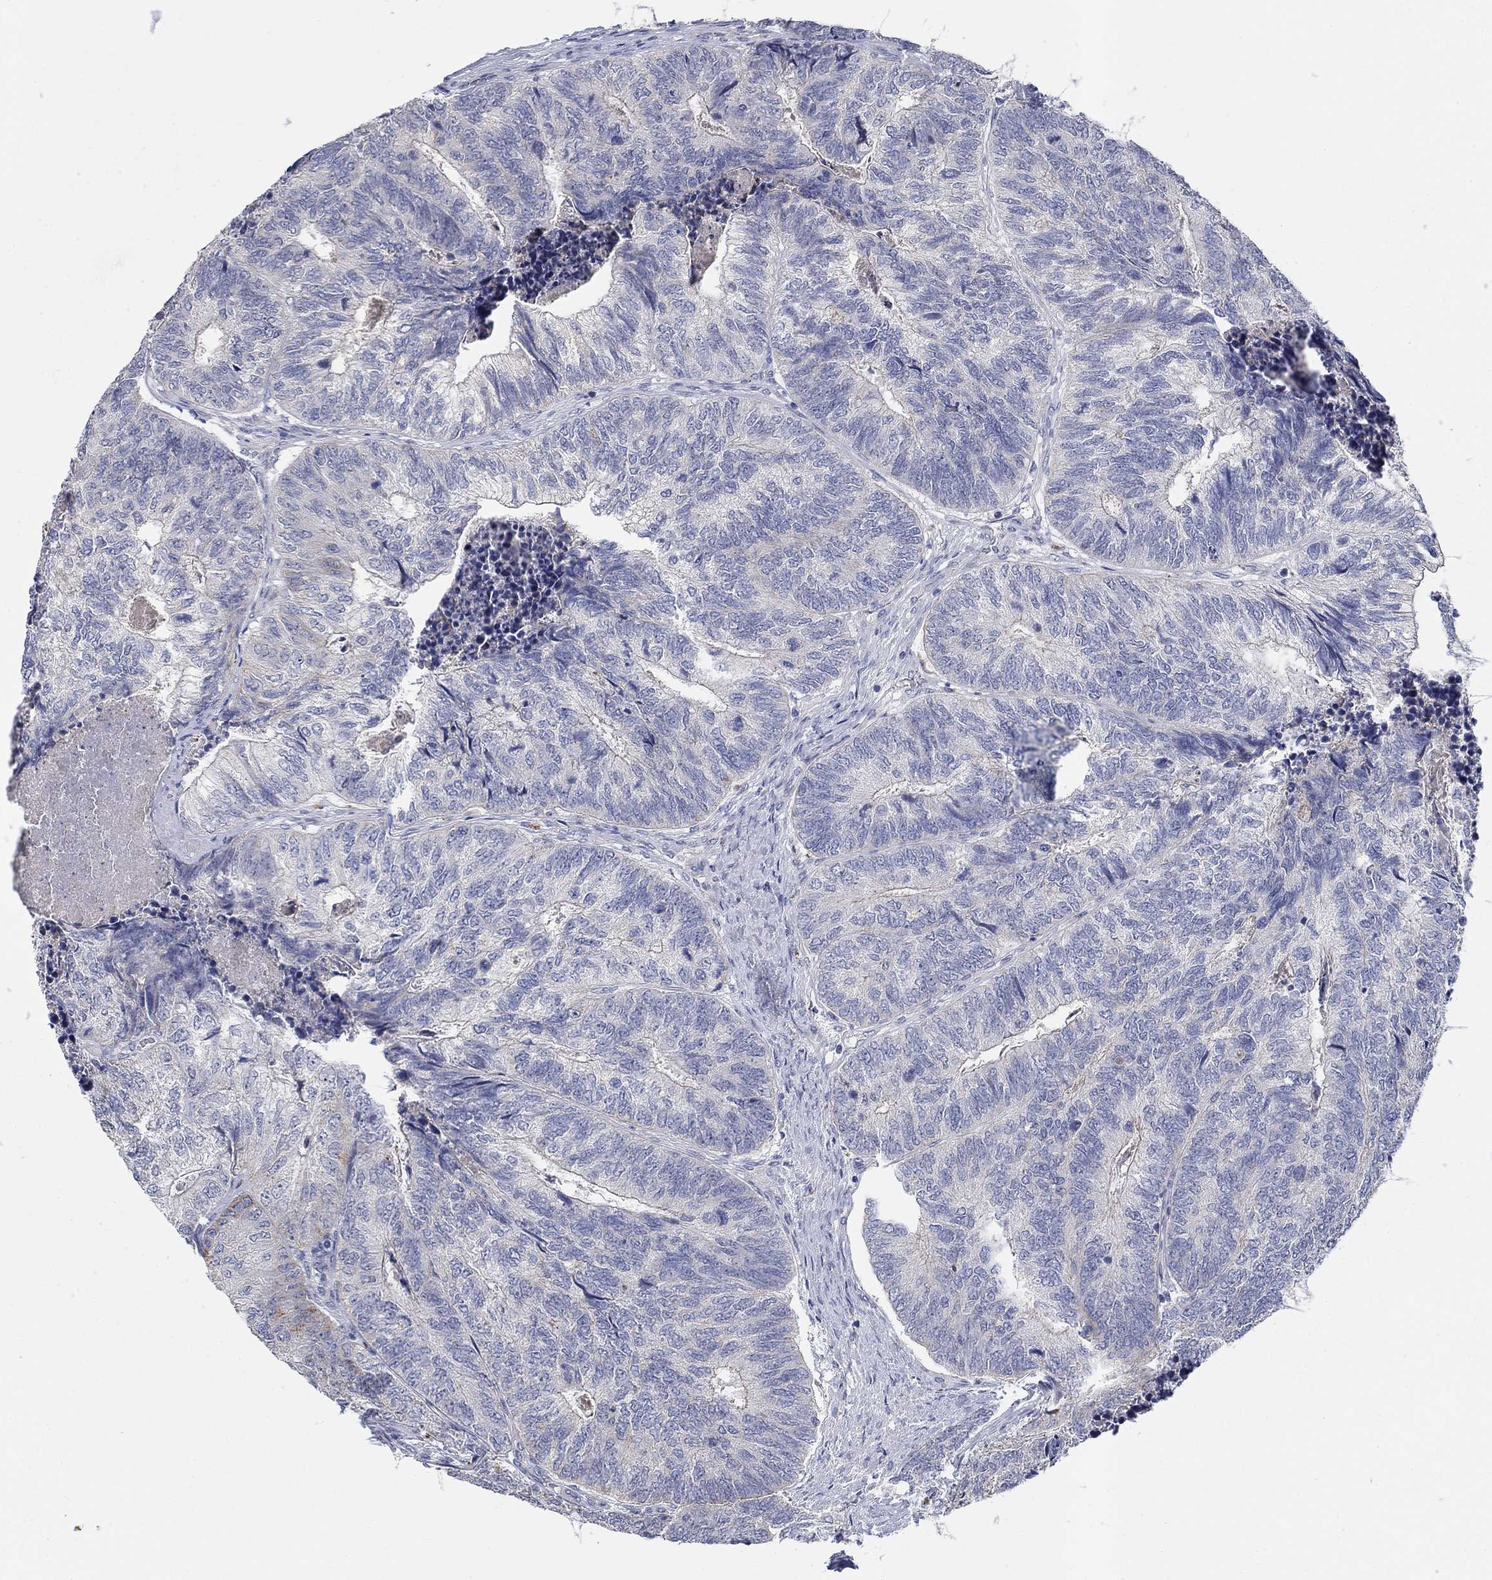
{"staining": {"intensity": "moderate", "quantity": "<25%", "location": "cytoplasmic/membranous"}, "tissue": "colorectal cancer", "cell_type": "Tumor cells", "image_type": "cancer", "snomed": [{"axis": "morphology", "description": "Adenocarcinoma, NOS"}, {"axis": "topography", "description": "Colon"}], "caption": "An immunohistochemistry micrograph of tumor tissue is shown. Protein staining in brown shows moderate cytoplasmic/membranous positivity in colorectal cancer (adenocarcinoma) within tumor cells.", "gene": "SMIM18", "patient": {"sex": "female", "age": 67}}